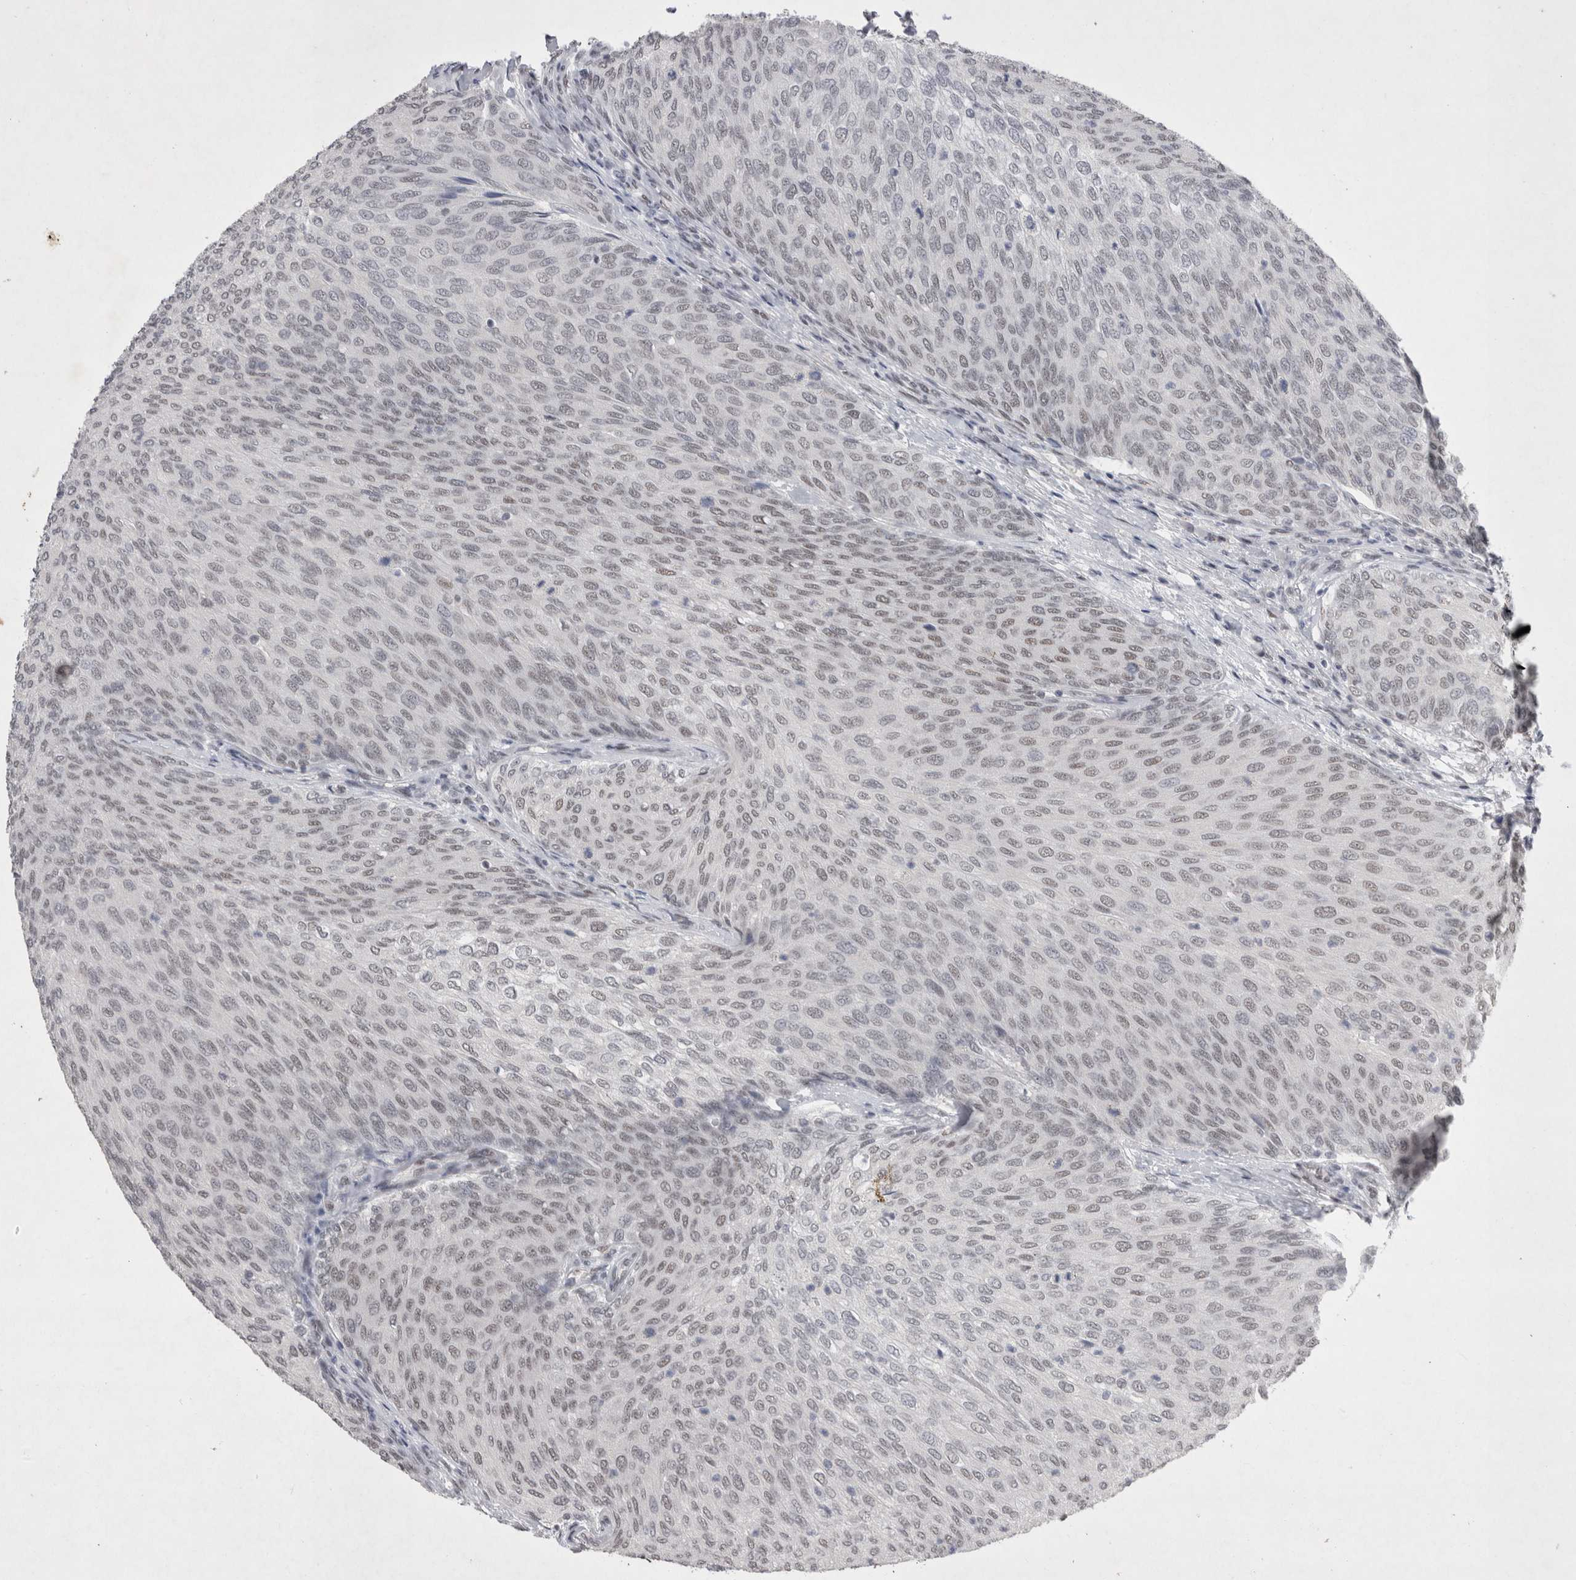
{"staining": {"intensity": "weak", "quantity": "25%-75%", "location": "nuclear"}, "tissue": "urothelial cancer", "cell_type": "Tumor cells", "image_type": "cancer", "snomed": [{"axis": "morphology", "description": "Urothelial carcinoma, Low grade"}, {"axis": "topography", "description": "Urinary bladder"}], "caption": "Weak nuclear positivity for a protein is seen in about 25%-75% of tumor cells of low-grade urothelial carcinoma using IHC.", "gene": "RBM6", "patient": {"sex": "female", "age": 79}}